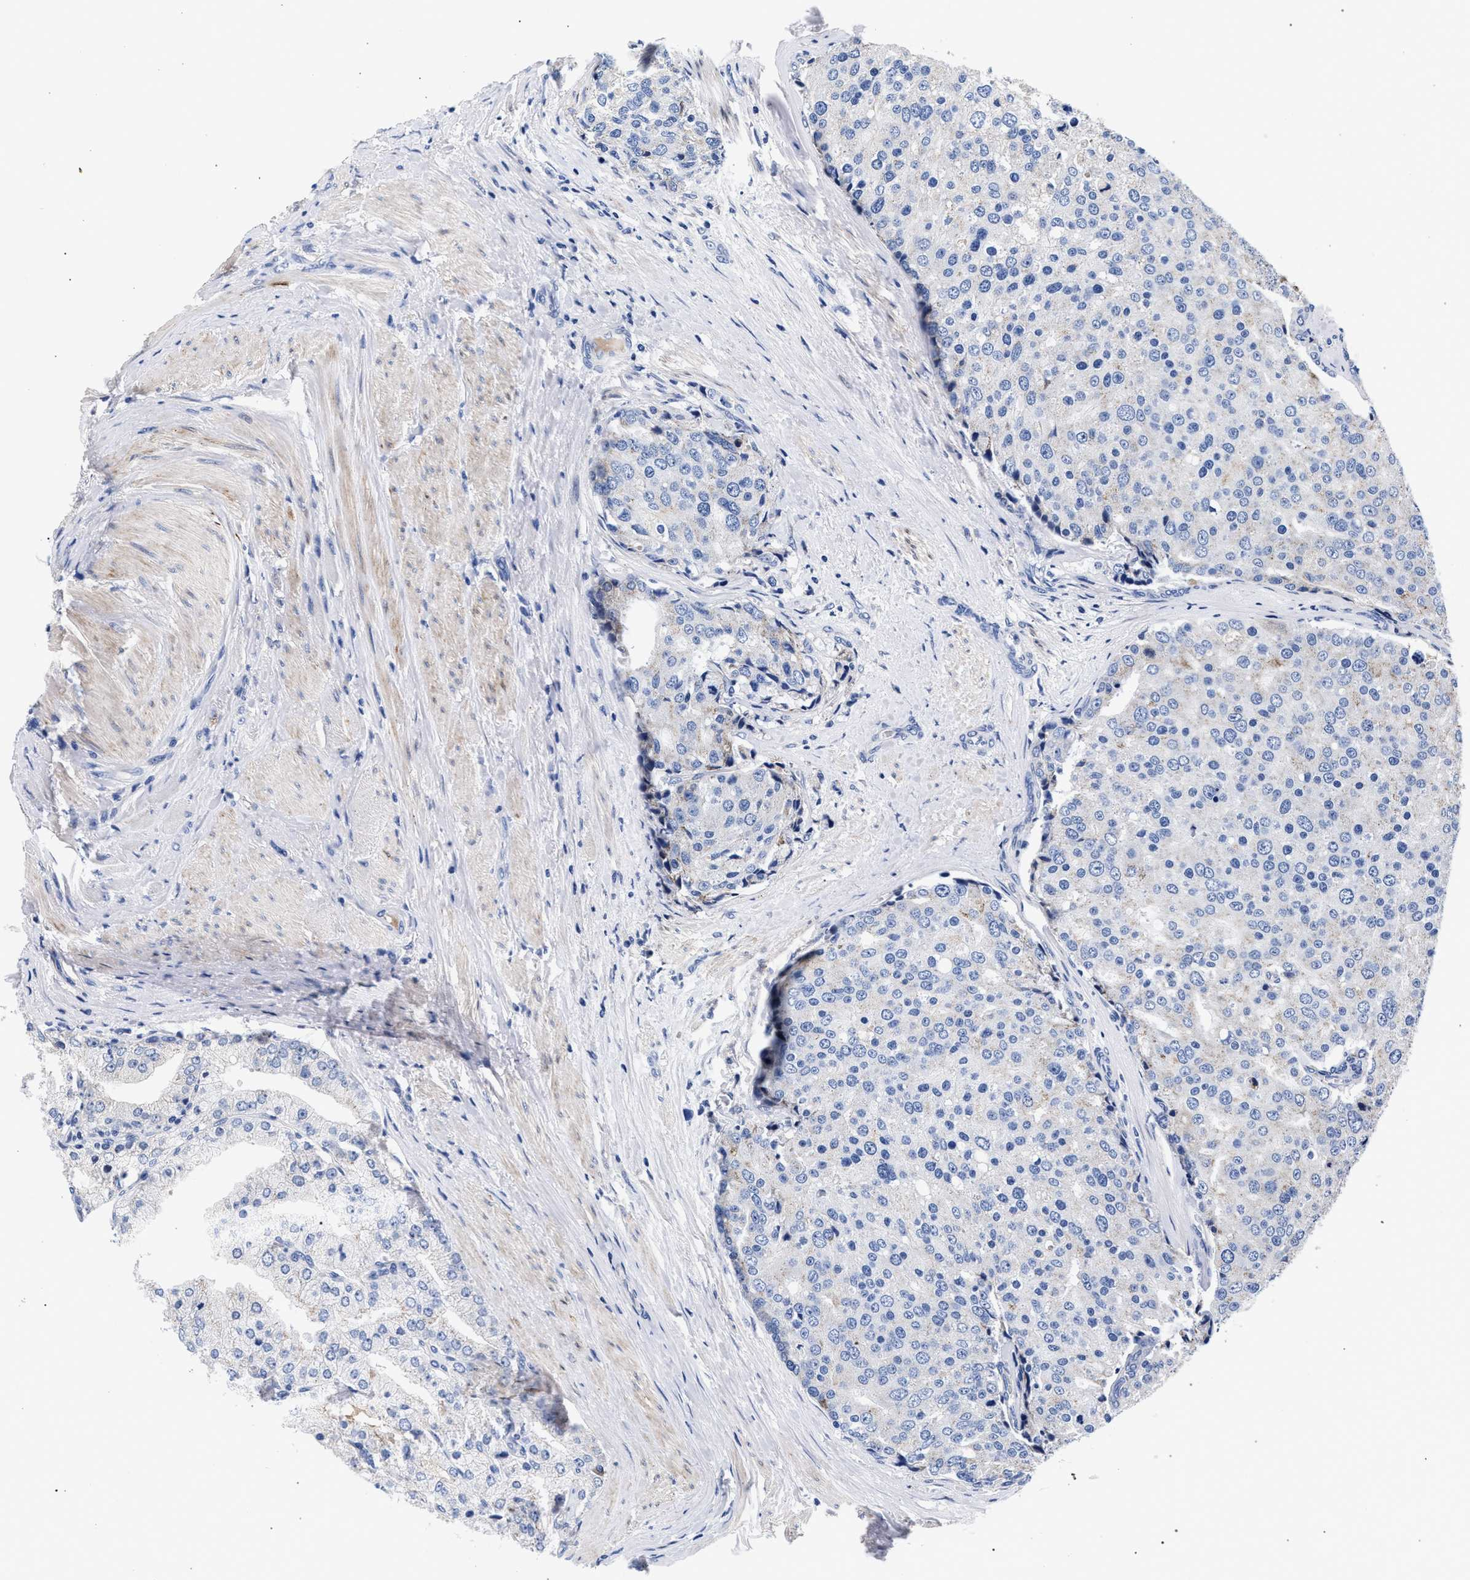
{"staining": {"intensity": "negative", "quantity": "none", "location": "none"}, "tissue": "prostate cancer", "cell_type": "Tumor cells", "image_type": "cancer", "snomed": [{"axis": "morphology", "description": "Adenocarcinoma, High grade"}, {"axis": "topography", "description": "Prostate"}], "caption": "This is an immunohistochemistry histopathology image of prostate cancer (high-grade adenocarcinoma). There is no staining in tumor cells.", "gene": "ACOX1", "patient": {"sex": "male", "age": 50}}